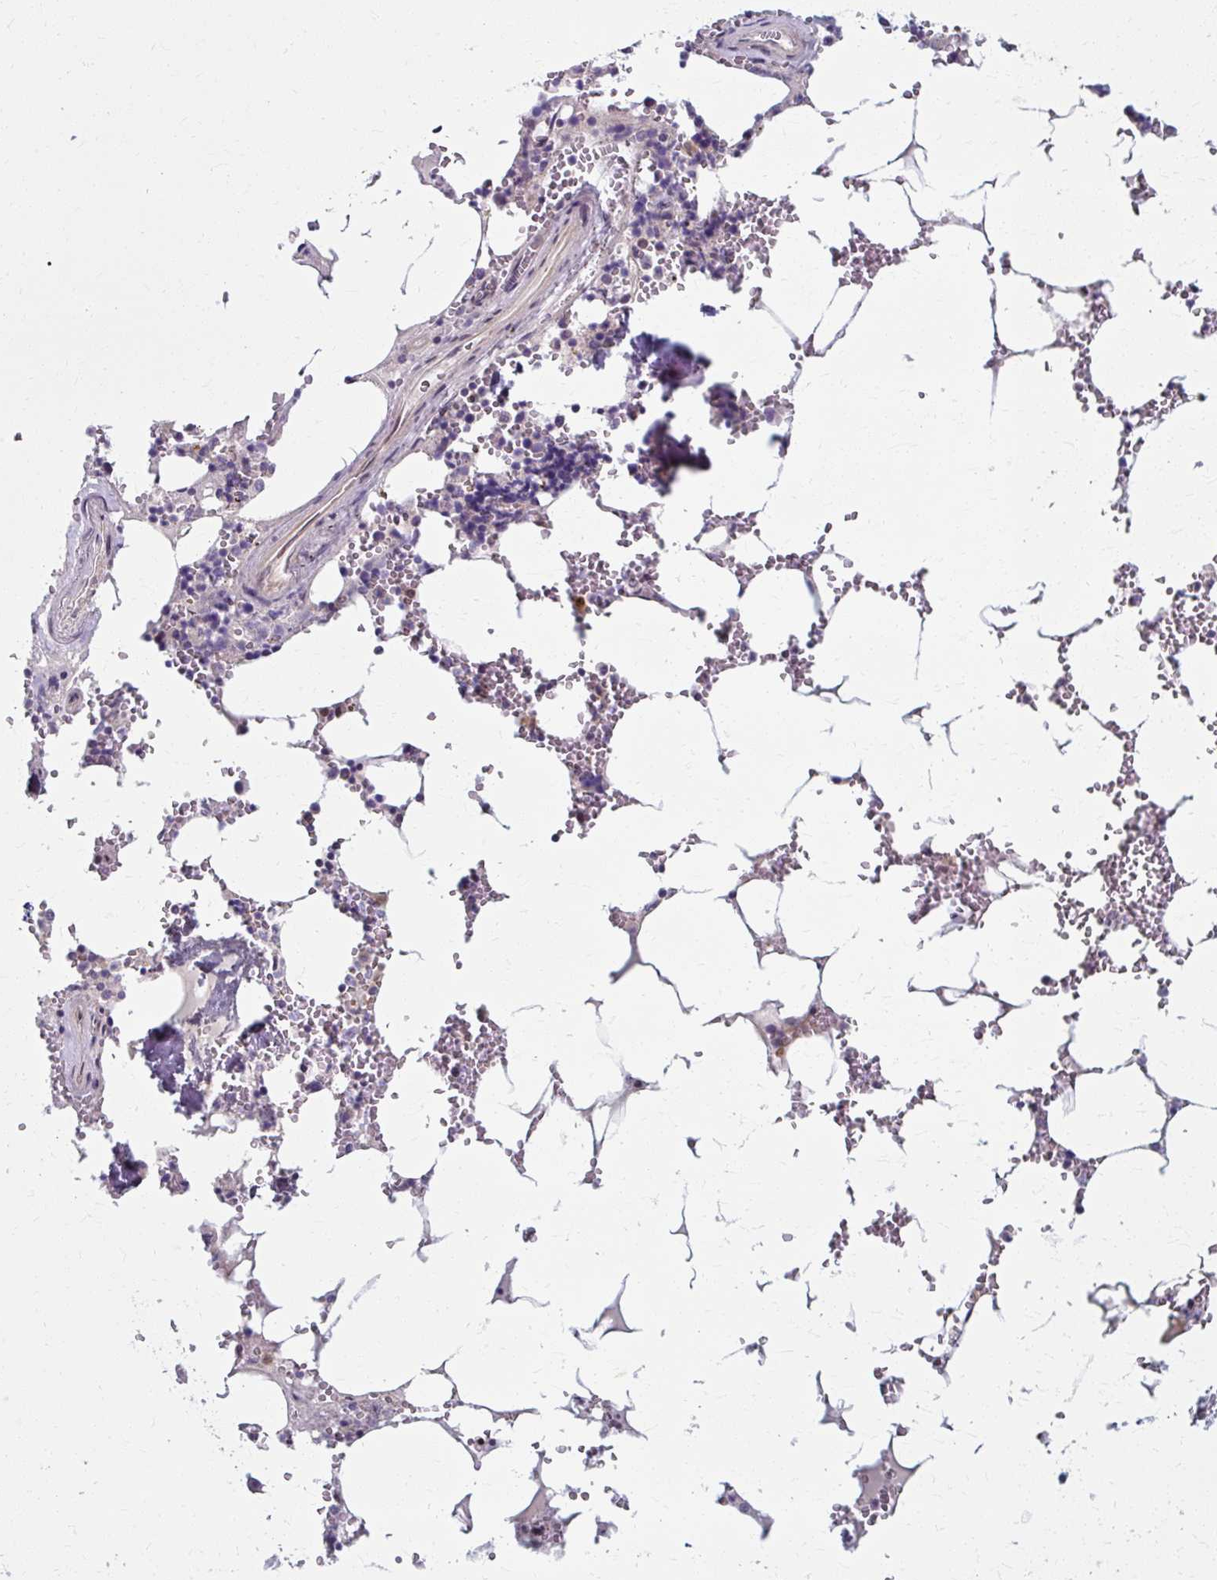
{"staining": {"intensity": "moderate", "quantity": "<25%", "location": "cytoplasmic/membranous,nuclear"}, "tissue": "bone marrow", "cell_type": "Hematopoietic cells", "image_type": "normal", "snomed": [{"axis": "morphology", "description": "Normal tissue, NOS"}, {"axis": "topography", "description": "Bone marrow"}], "caption": "Immunohistochemistry image of normal human bone marrow stained for a protein (brown), which demonstrates low levels of moderate cytoplasmic/membranous,nuclear positivity in about <25% of hematopoietic cells.", "gene": "ZNF555", "patient": {"sex": "male", "age": 54}}